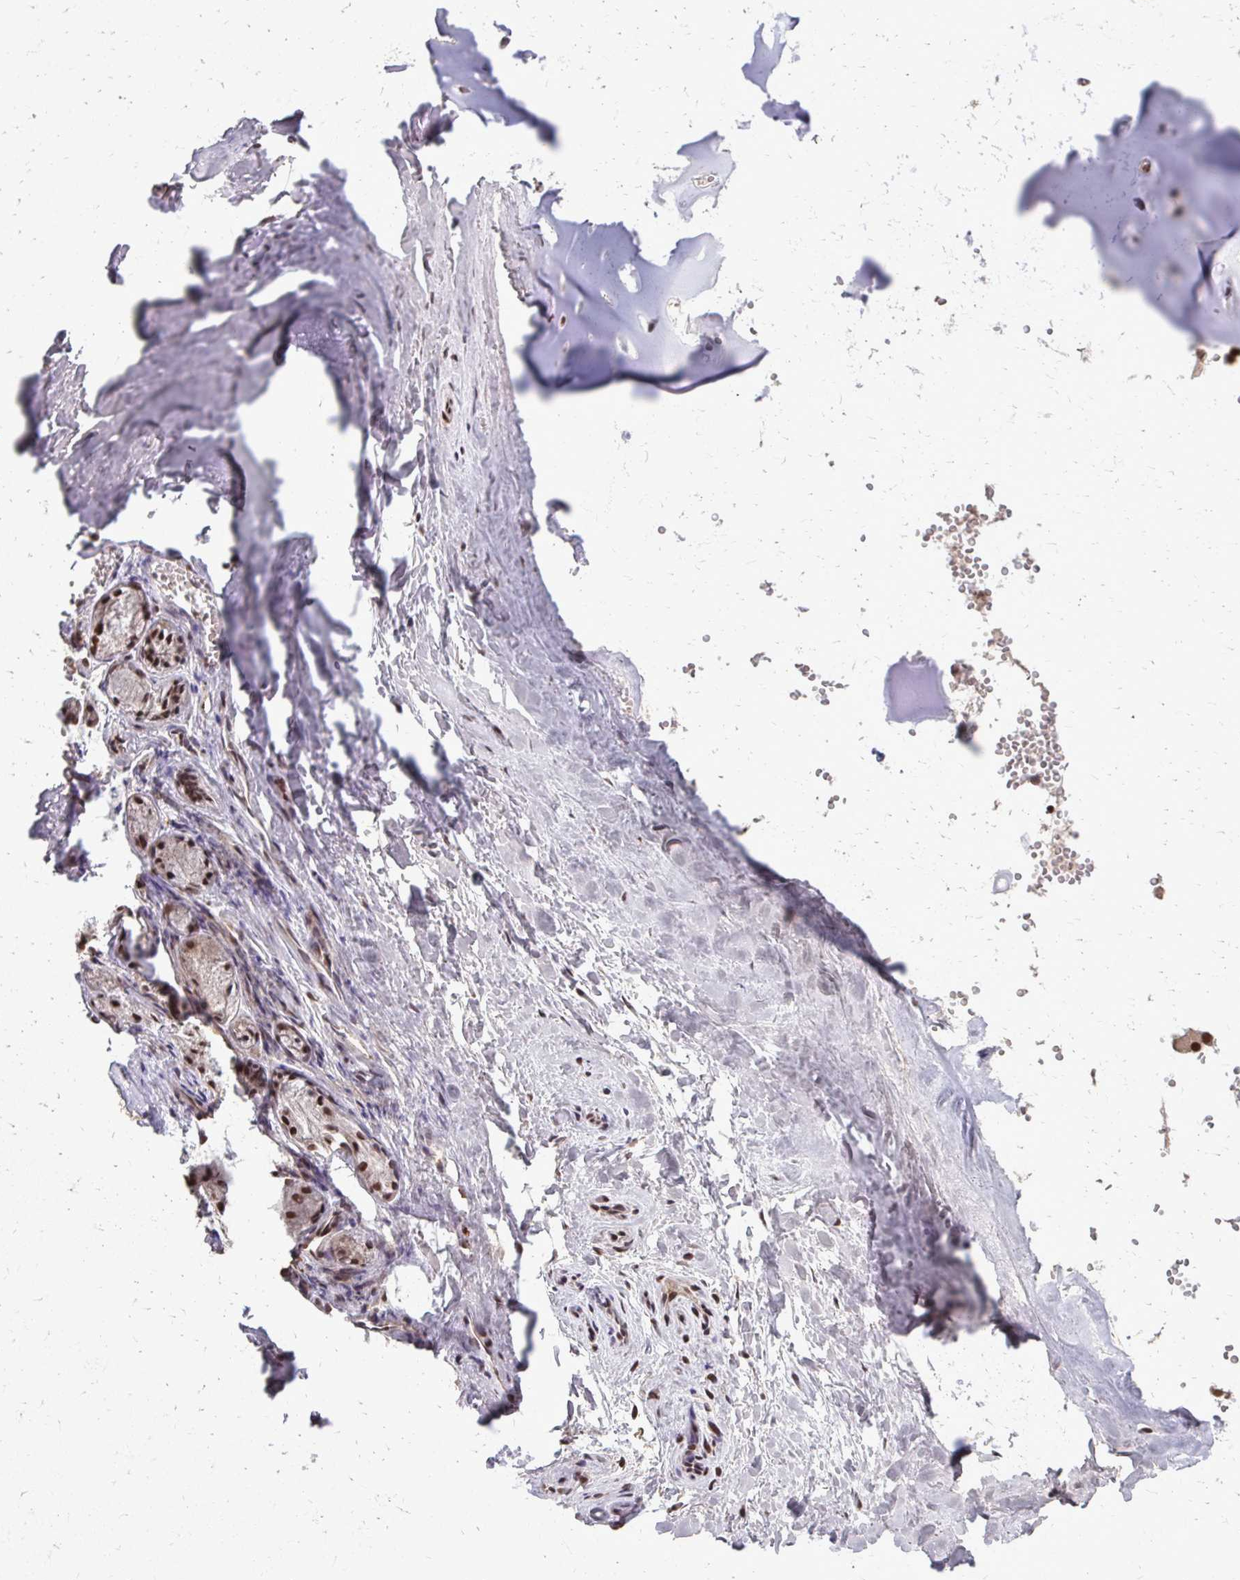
{"staining": {"intensity": "moderate", "quantity": ">75%", "location": "nuclear"}, "tissue": "adipose tissue", "cell_type": "Adipocytes", "image_type": "normal", "snomed": [{"axis": "morphology", "description": "Normal tissue, NOS"}, {"axis": "topography", "description": "Cartilage tissue"}, {"axis": "topography", "description": "Nasopharynx"}, {"axis": "topography", "description": "Thyroid gland"}], "caption": "Approximately >75% of adipocytes in benign adipose tissue display moderate nuclear protein positivity as visualized by brown immunohistochemical staining.", "gene": "SS18", "patient": {"sex": "male", "age": 63}}